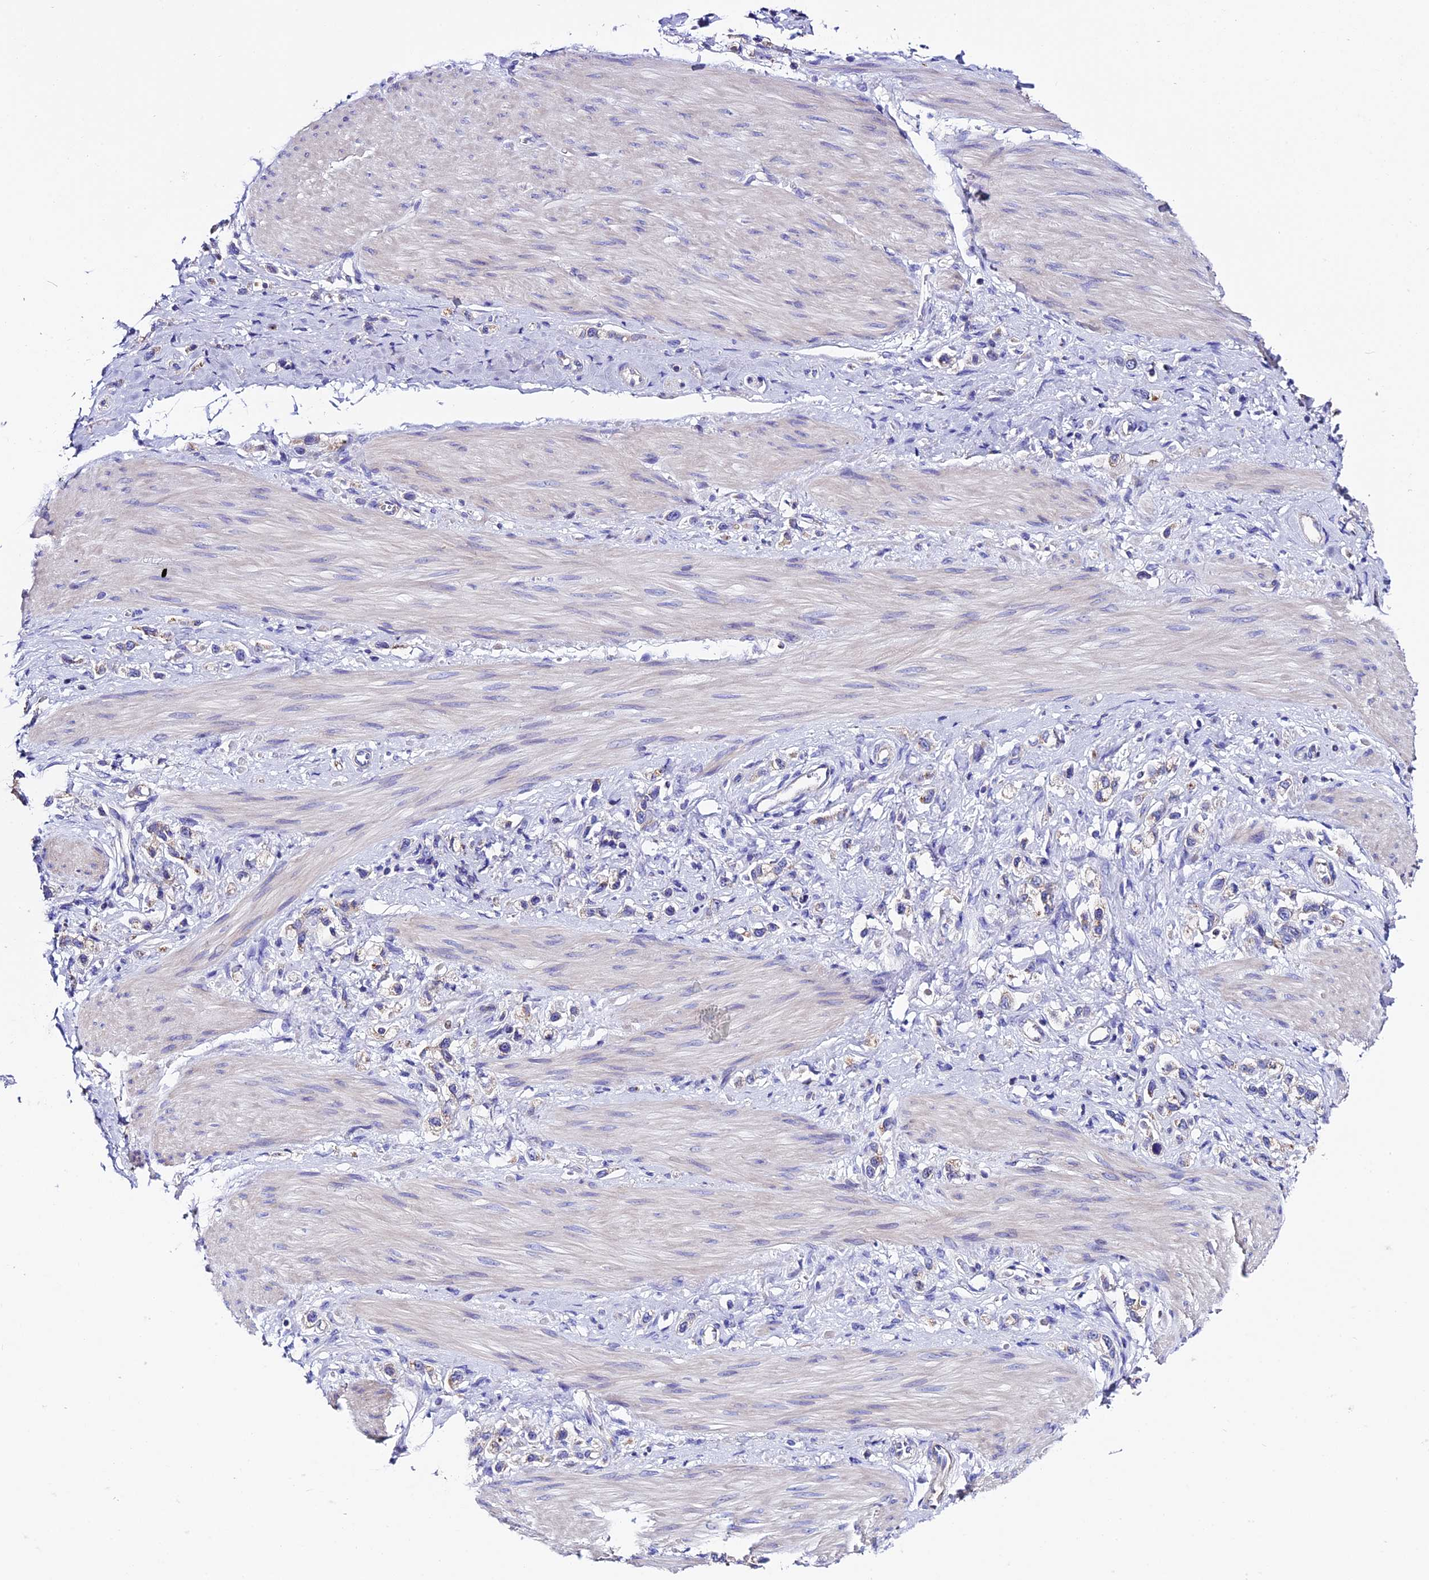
{"staining": {"intensity": "weak", "quantity": "<25%", "location": "cytoplasmic/membranous"}, "tissue": "stomach cancer", "cell_type": "Tumor cells", "image_type": "cancer", "snomed": [{"axis": "morphology", "description": "Adenocarcinoma, NOS"}, {"axis": "topography", "description": "Stomach"}], "caption": "This is an immunohistochemistry (IHC) histopathology image of human adenocarcinoma (stomach). There is no positivity in tumor cells.", "gene": "COMTD1", "patient": {"sex": "female", "age": 65}}